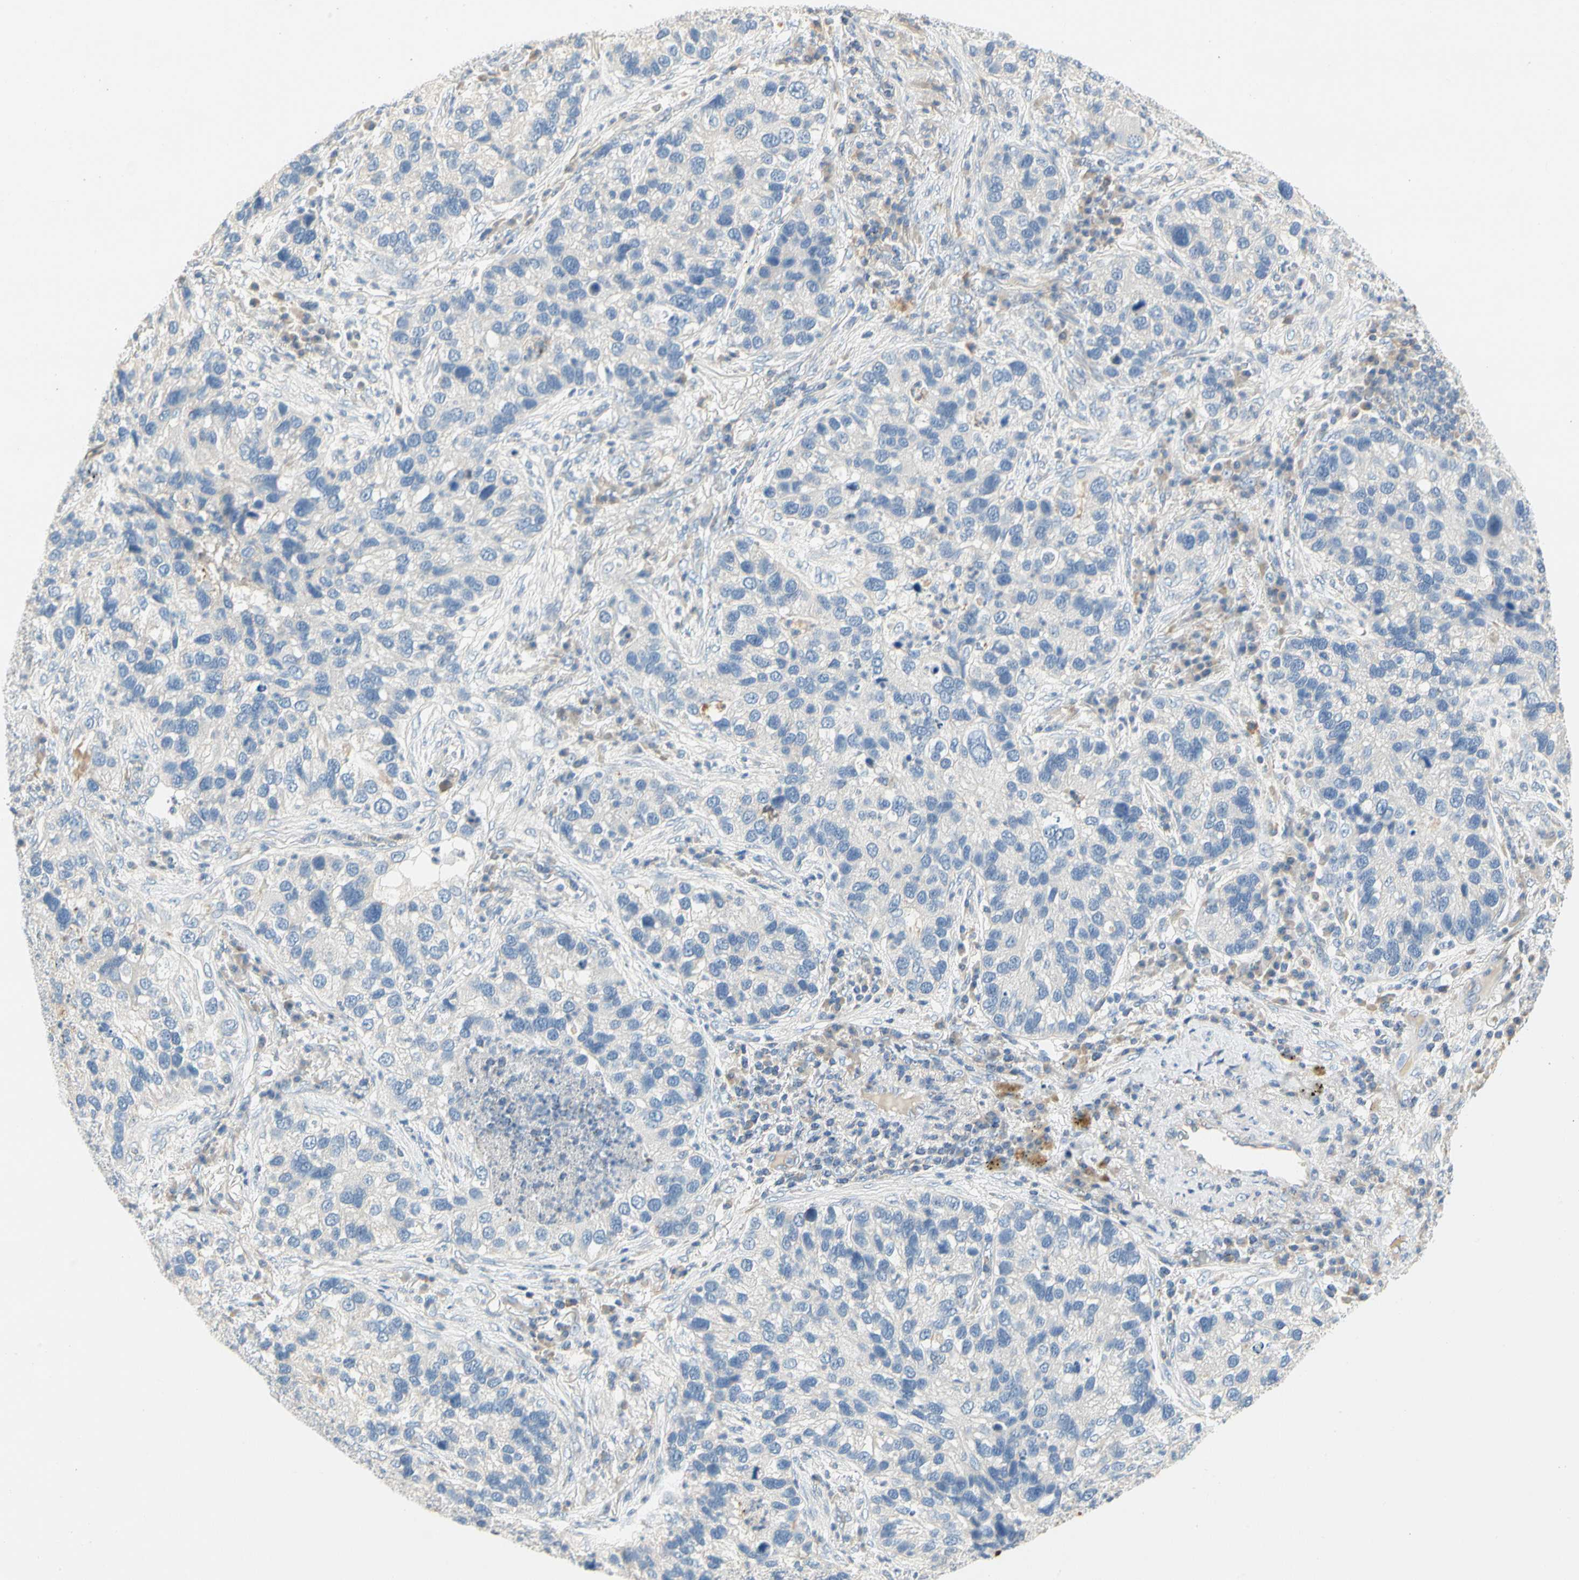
{"staining": {"intensity": "negative", "quantity": "none", "location": "none"}, "tissue": "lung cancer", "cell_type": "Tumor cells", "image_type": "cancer", "snomed": [{"axis": "morphology", "description": "Normal tissue, NOS"}, {"axis": "morphology", "description": "Adenocarcinoma, NOS"}, {"axis": "topography", "description": "Bronchus"}, {"axis": "topography", "description": "Lung"}], "caption": "An image of adenocarcinoma (lung) stained for a protein reveals no brown staining in tumor cells. Brightfield microscopy of IHC stained with DAB (3,3'-diaminobenzidine) (brown) and hematoxylin (blue), captured at high magnification.", "gene": "CCM2L", "patient": {"sex": "male", "age": 54}}